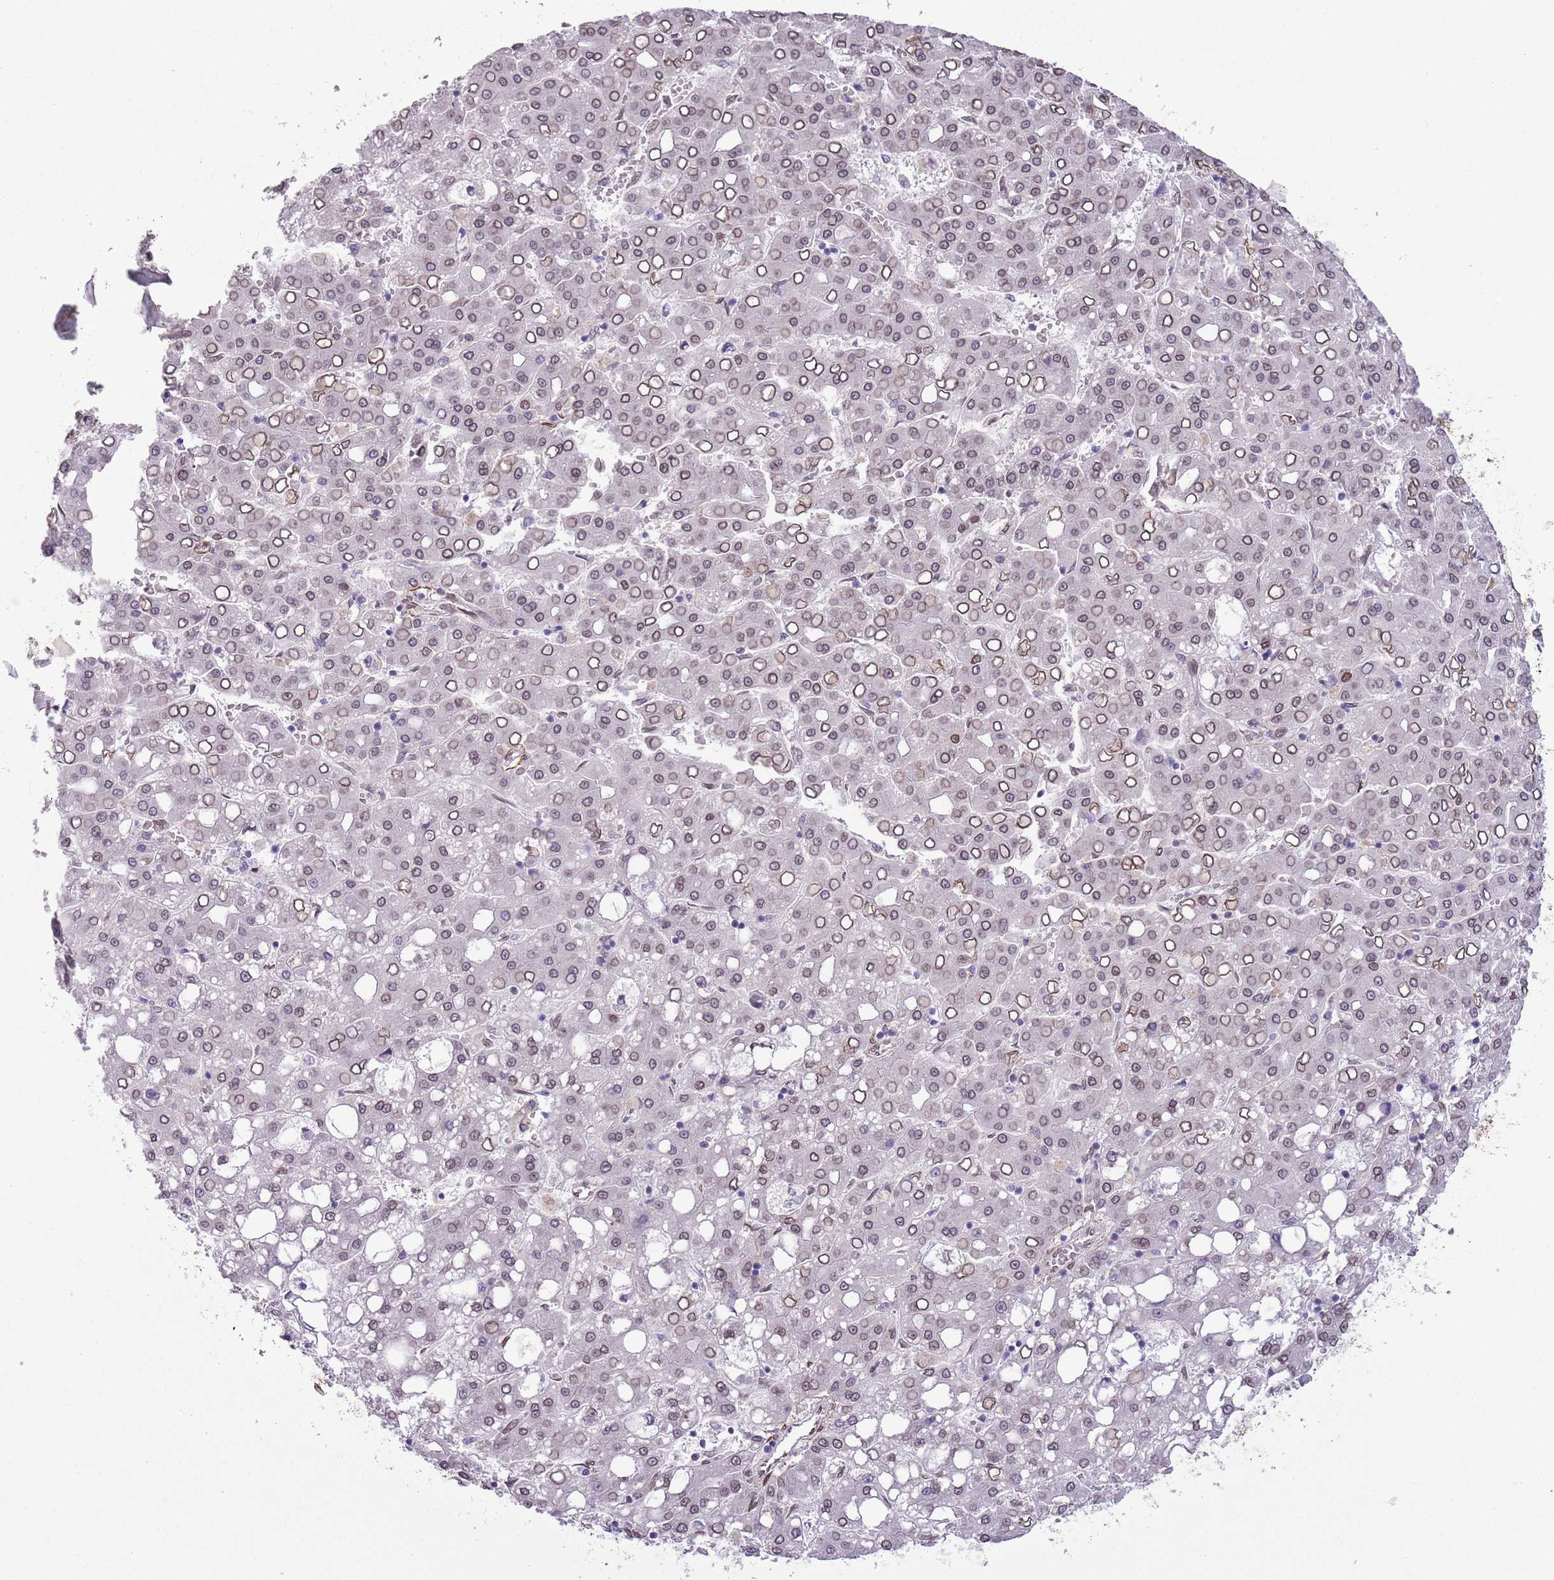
{"staining": {"intensity": "moderate", "quantity": "25%-75%", "location": "cytoplasmic/membranous,nuclear"}, "tissue": "liver cancer", "cell_type": "Tumor cells", "image_type": "cancer", "snomed": [{"axis": "morphology", "description": "Carcinoma, Hepatocellular, NOS"}, {"axis": "topography", "description": "Liver"}], "caption": "Protein expression analysis of human liver cancer (hepatocellular carcinoma) reveals moderate cytoplasmic/membranous and nuclear expression in about 25%-75% of tumor cells. The protein of interest is stained brown, and the nuclei are stained in blue (DAB IHC with brightfield microscopy, high magnification).", "gene": "ZGLP1", "patient": {"sex": "male", "age": 65}}